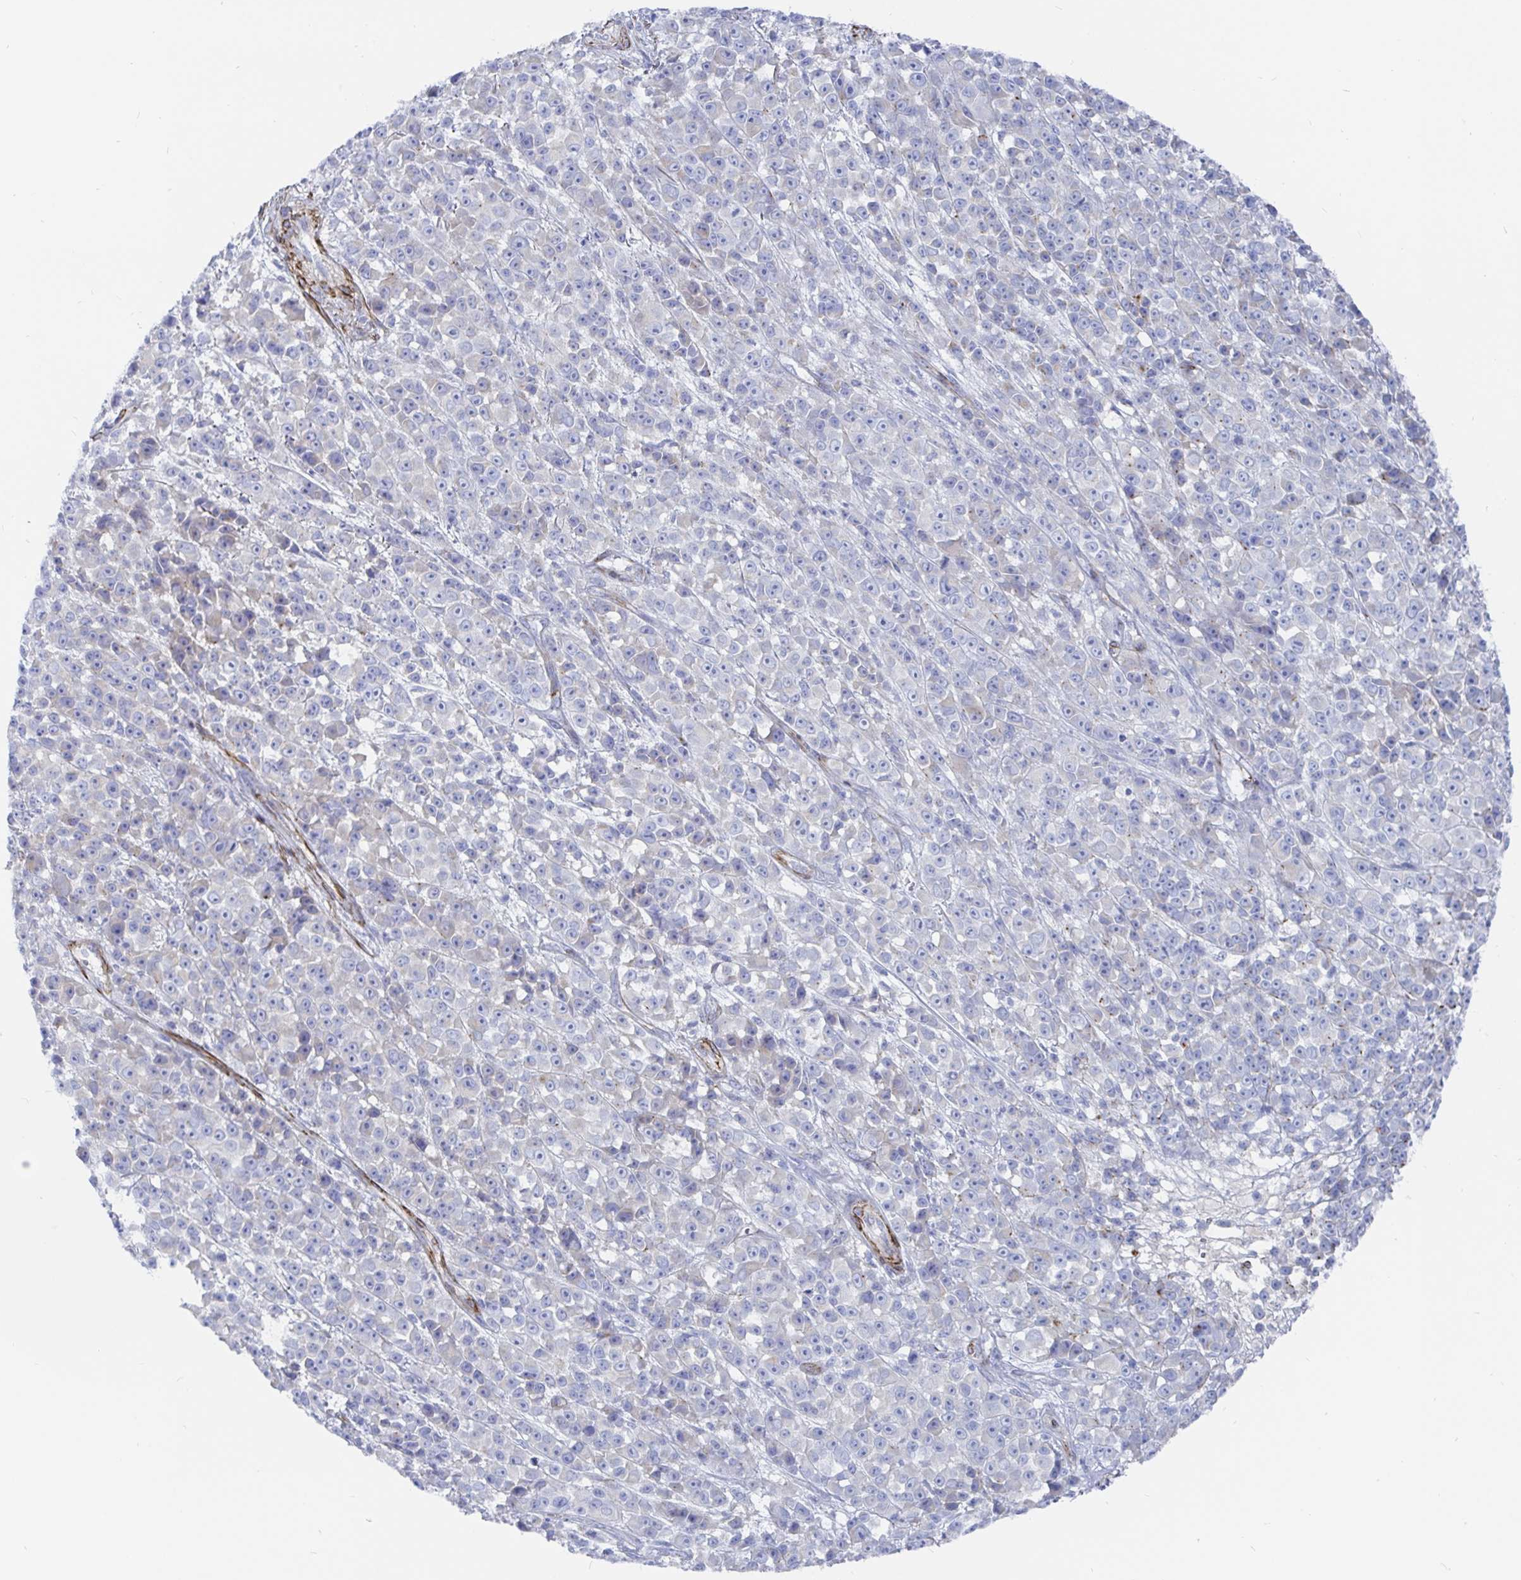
{"staining": {"intensity": "negative", "quantity": "none", "location": "none"}, "tissue": "melanoma", "cell_type": "Tumor cells", "image_type": "cancer", "snomed": [{"axis": "morphology", "description": "Malignant melanoma, NOS"}, {"axis": "topography", "description": "Skin"}, {"axis": "topography", "description": "Skin of back"}], "caption": "Tumor cells are negative for brown protein staining in melanoma. Brightfield microscopy of IHC stained with DAB (brown) and hematoxylin (blue), captured at high magnification.", "gene": "COX16", "patient": {"sex": "male", "age": 91}}